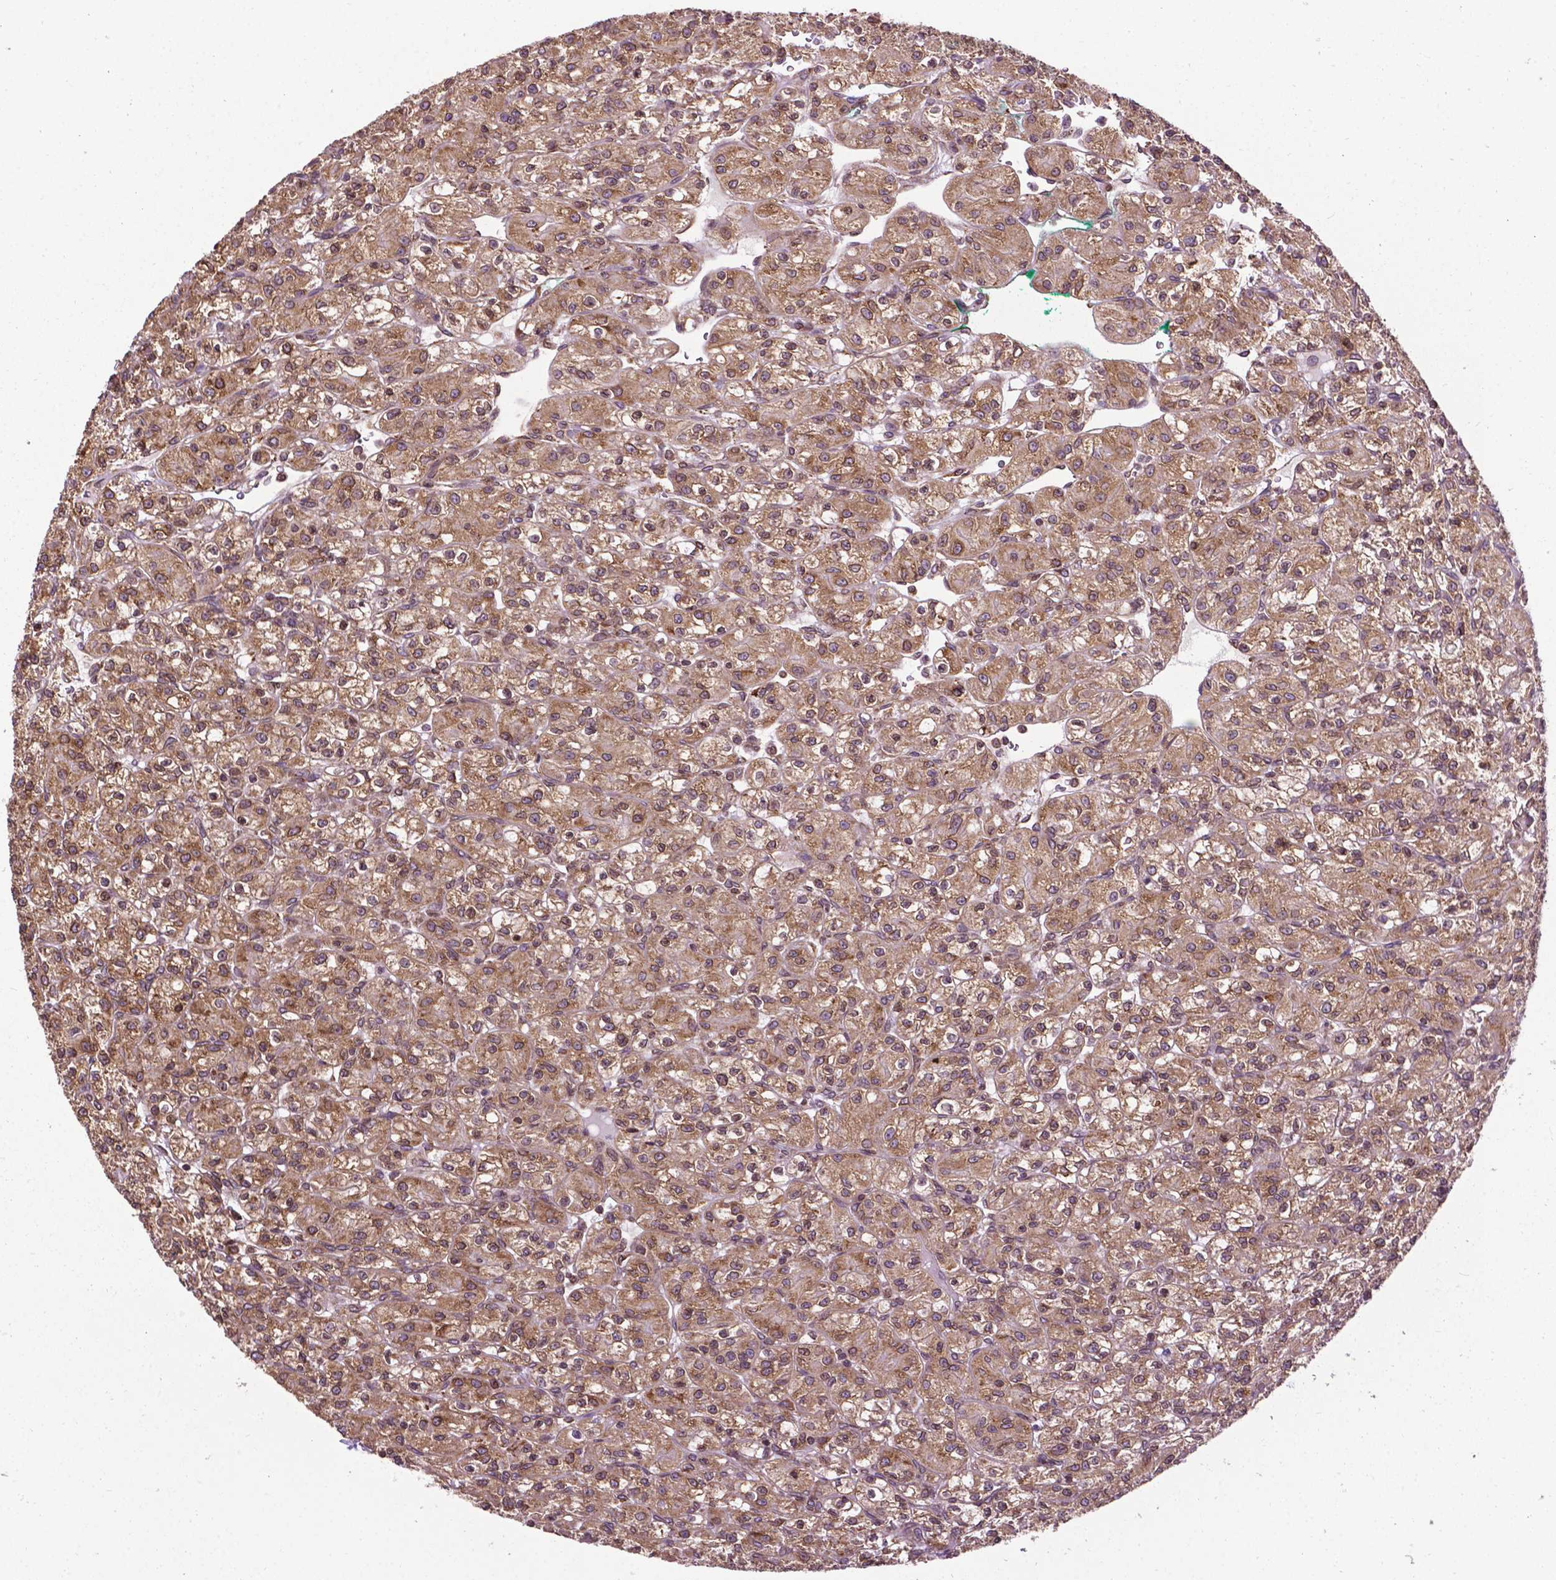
{"staining": {"intensity": "moderate", "quantity": ">75%", "location": "cytoplasmic/membranous"}, "tissue": "renal cancer", "cell_type": "Tumor cells", "image_type": "cancer", "snomed": [{"axis": "morphology", "description": "Adenocarcinoma, NOS"}, {"axis": "topography", "description": "Kidney"}], "caption": "An IHC histopathology image of tumor tissue is shown. Protein staining in brown shows moderate cytoplasmic/membranous positivity in adenocarcinoma (renal) within tumor cells.", "gene": "GANAB", "patient": {"sex": "female", "age": 70}}